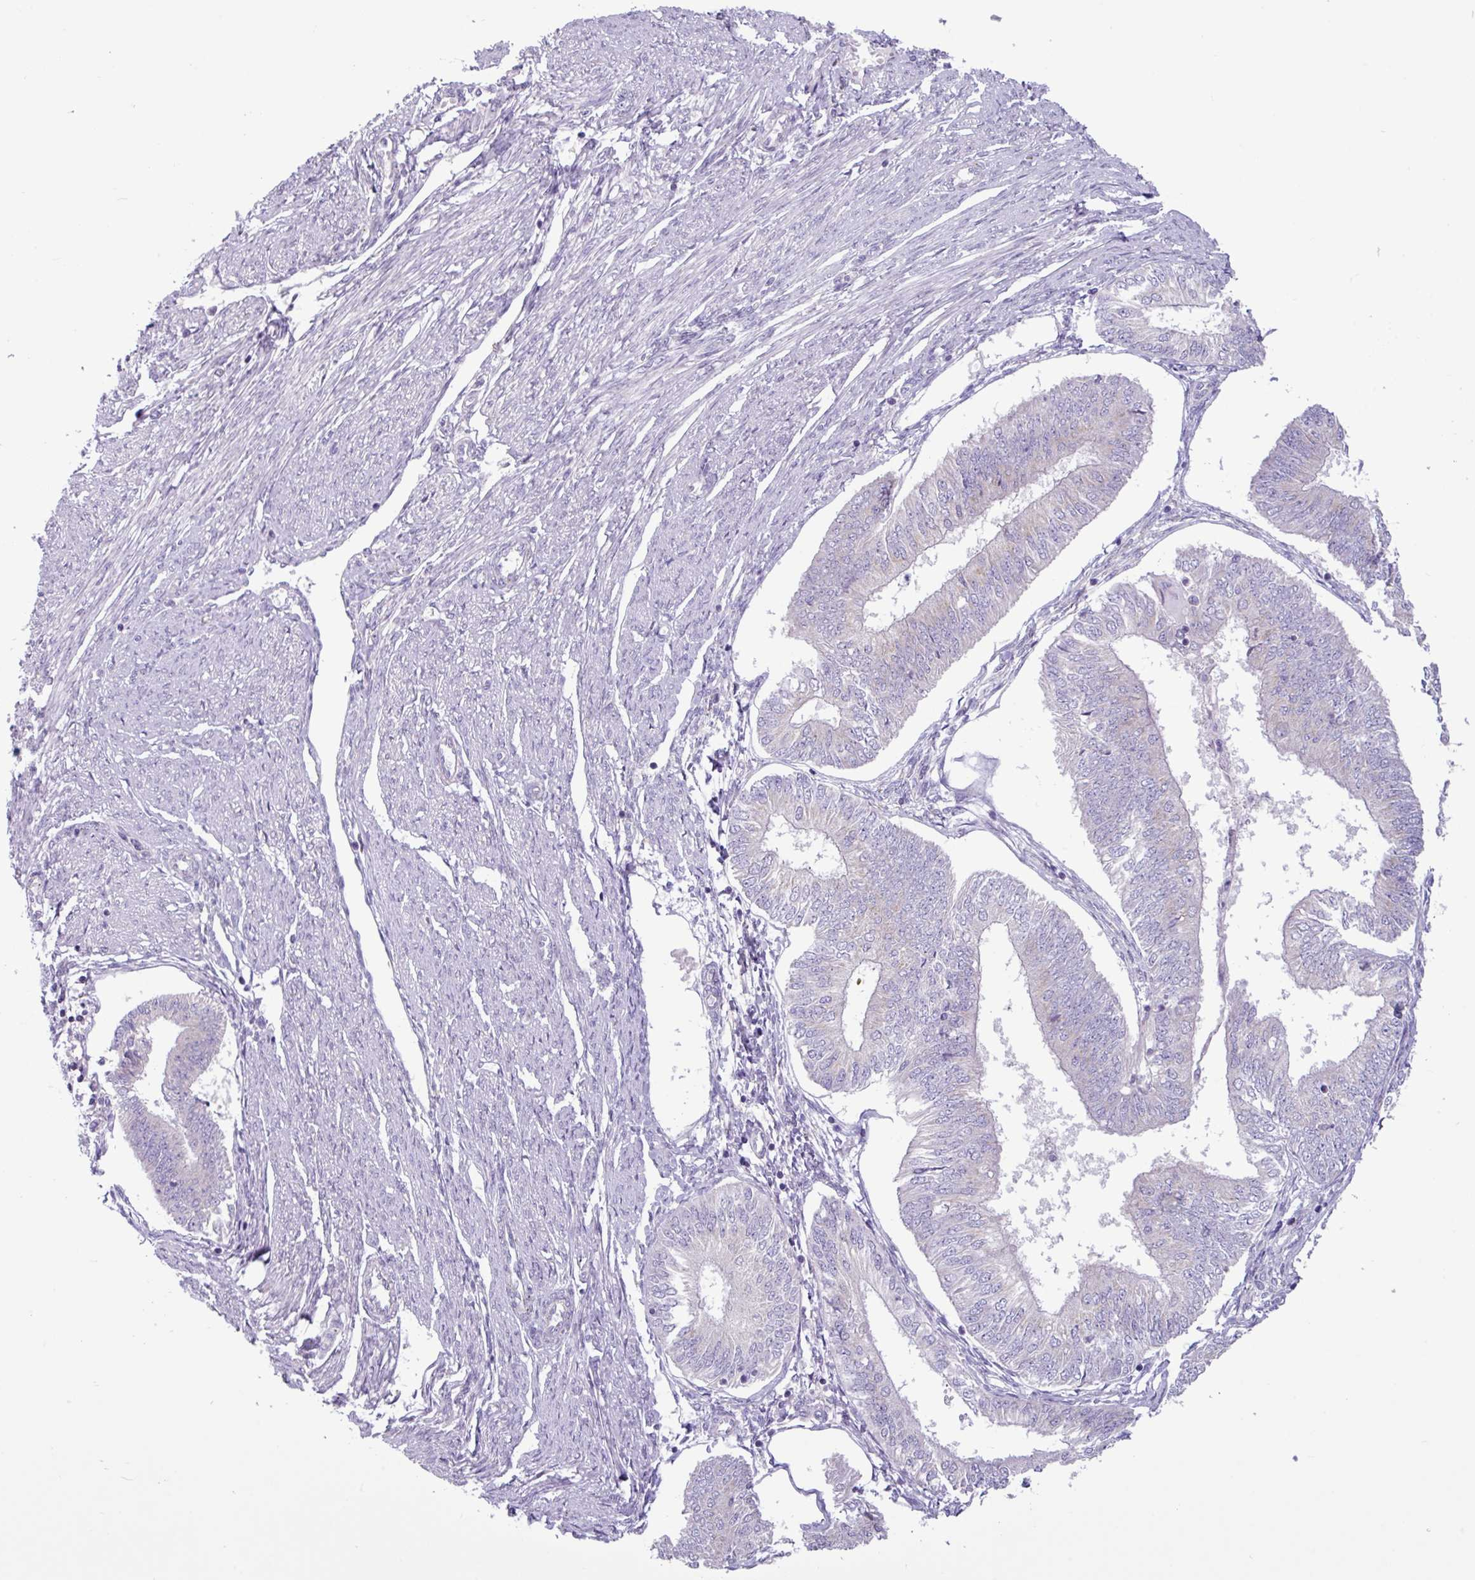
{"staining": {"intensity": "negative", "quantity": "none", "location": "none"}, "tissue": "endometrial cancer", "cell_type": "Tumor cells", "image_type": "cancer", "snomed": [{"axis": "morphology", "description": "Adenocarcinoma, NOS"}, {"axis": "topography", "description": "Endometrium"}], "caption": "The photomicrograph exhibits no staining of tumor cells in endometrial cancer.", "gene": "STIMATE", "patient": {"sex": "female", "age": 58}}